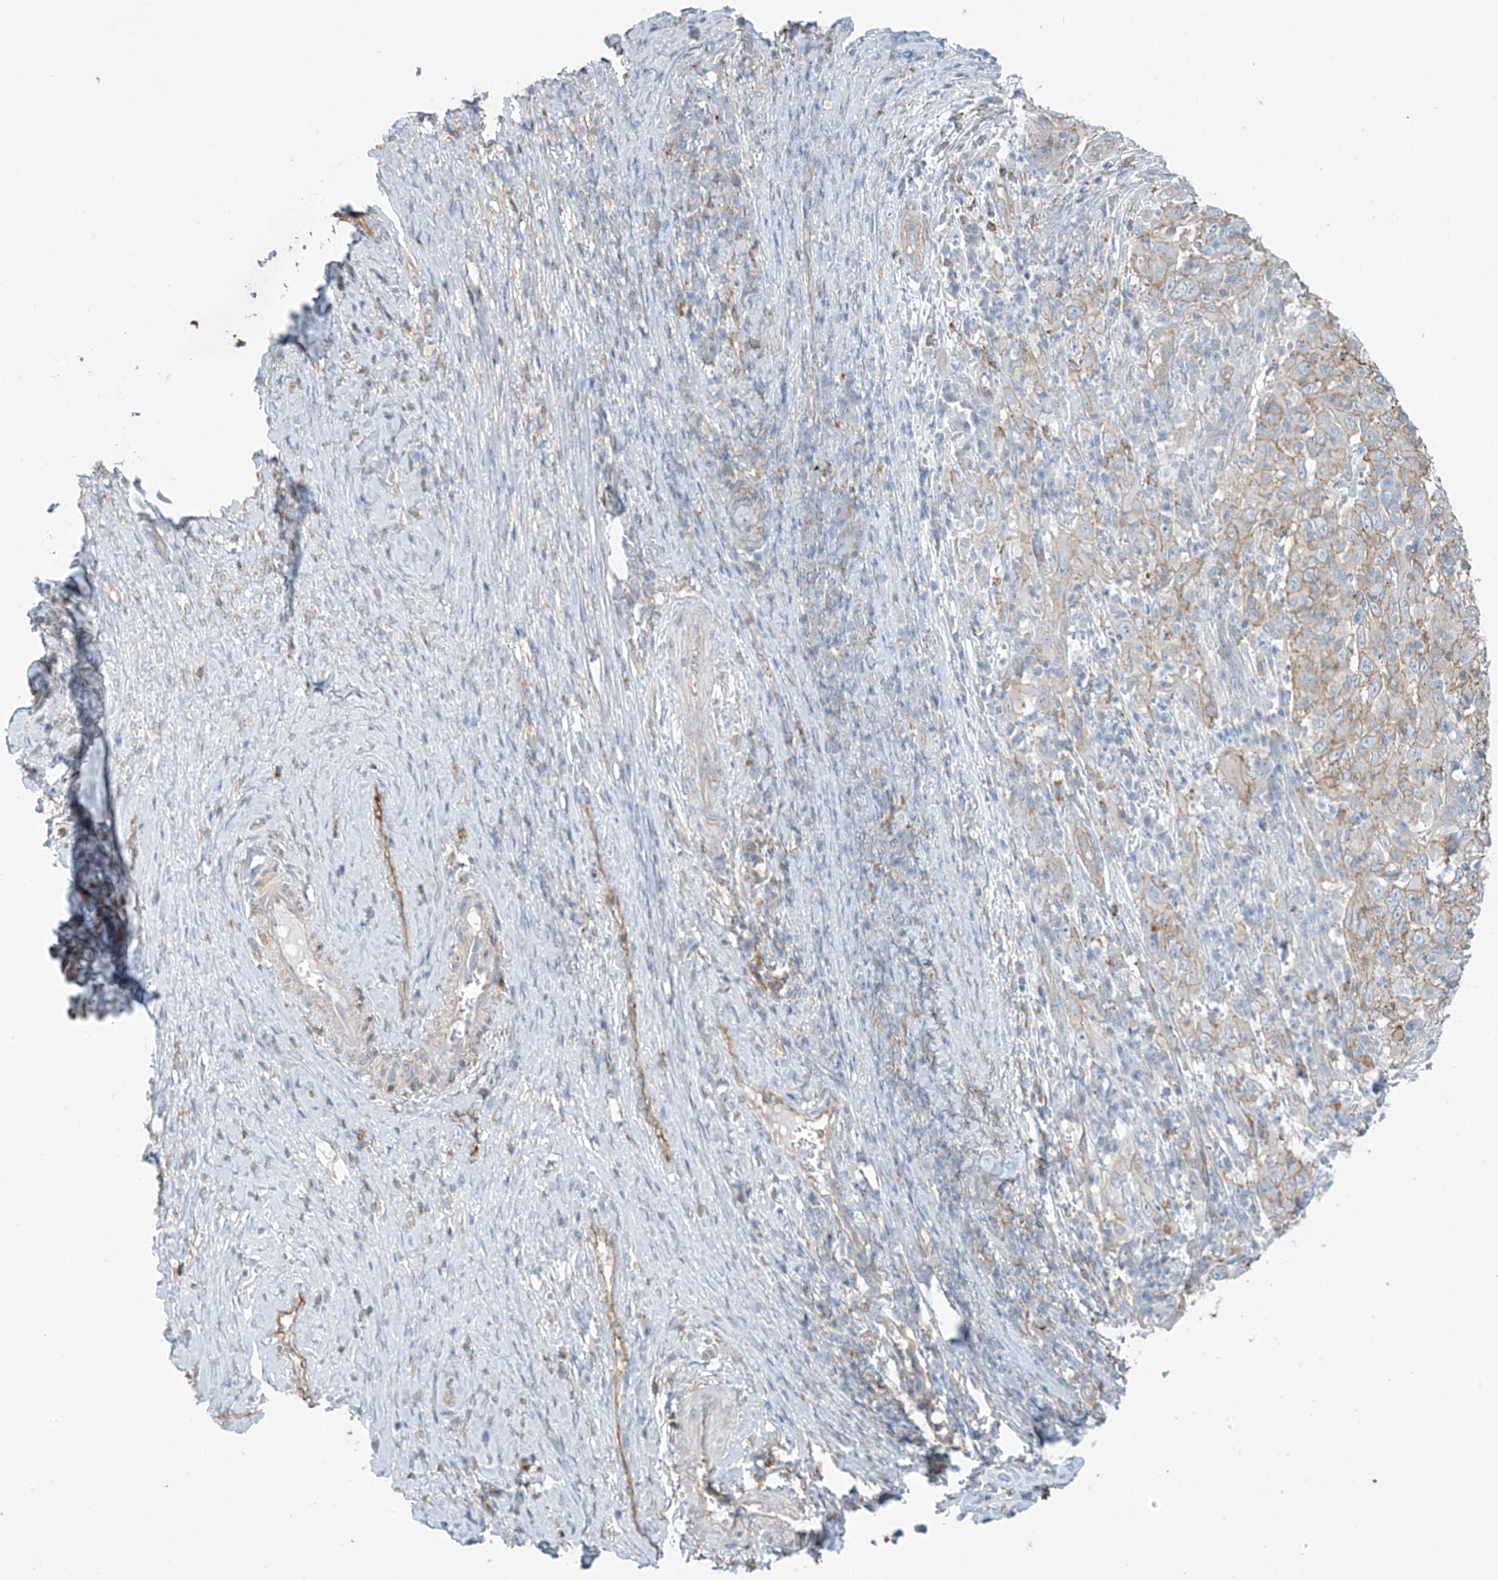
{"staining": {"intensity": "weak", "quantity": "25%-75%", "location": "cytoplasmic/membranous"}, "tissue": "cervical cancer", "cell_type": "Tumor cells", "image_type": "cancer", "snomed": [{"axis": "morphology", "description": "Squamous cell carcinoma, NOS"}, {"axis": "topography", "description": "Cervix"}], "caption": "Weak cytoplasmic/membranous expression for a protein is present in about 25%-75% of tumor cells of cervical cancer (squamous cell carcinoma) using immunohistochemistry (IHC).", "gene": "ZNF846", "patient": {"sex": "female", "age": 46}}